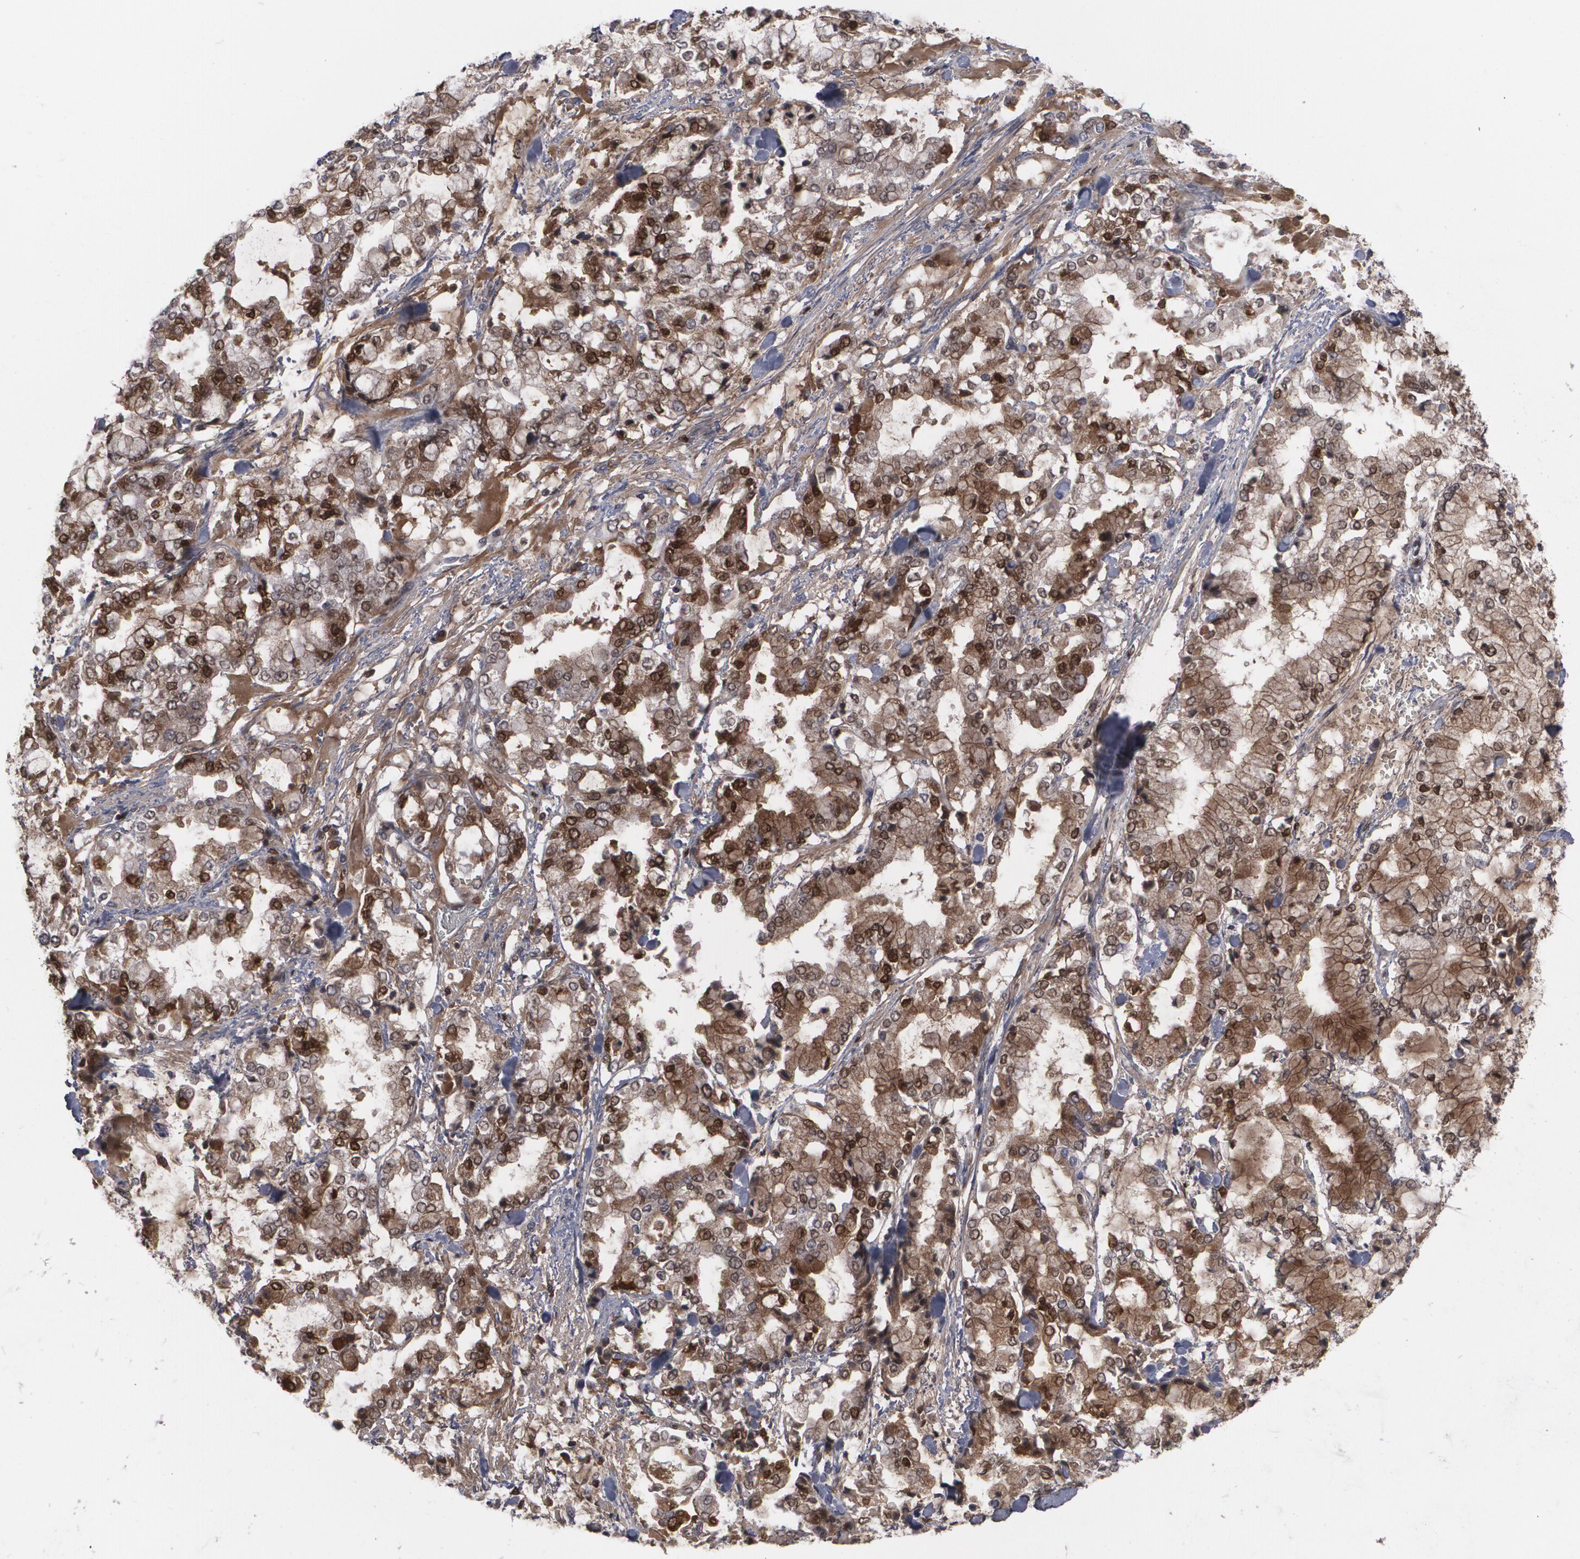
{"staining": {"intensity": "moderate", "quantity": "25%-75%", "location": "cytoplasmic/membranous,nuclear"}, "tissue": "stomach cancer", "cell_type": "Tumor cells", "image_type": "cancer", "snomed": [{"axis": "morphology", "description": "Normal tissue, NOS"}, {"axis": "morphology", "description": "Adenocarcinoma, NOS"}, {"axis": "topography", "description": "Stomach, upper"}, {"axis": "topography", "description": "Stomach"}], "caption": "Immunohistochemical staining of human stomach cancer (adenocarcinoma) shows medium levels of moderate cytoplasmic/membranous and nuclear expression in approximately 25%-75% of tumor cells.", "gene": "LRG1", "patient": {"sex": "male", "age": 76}}